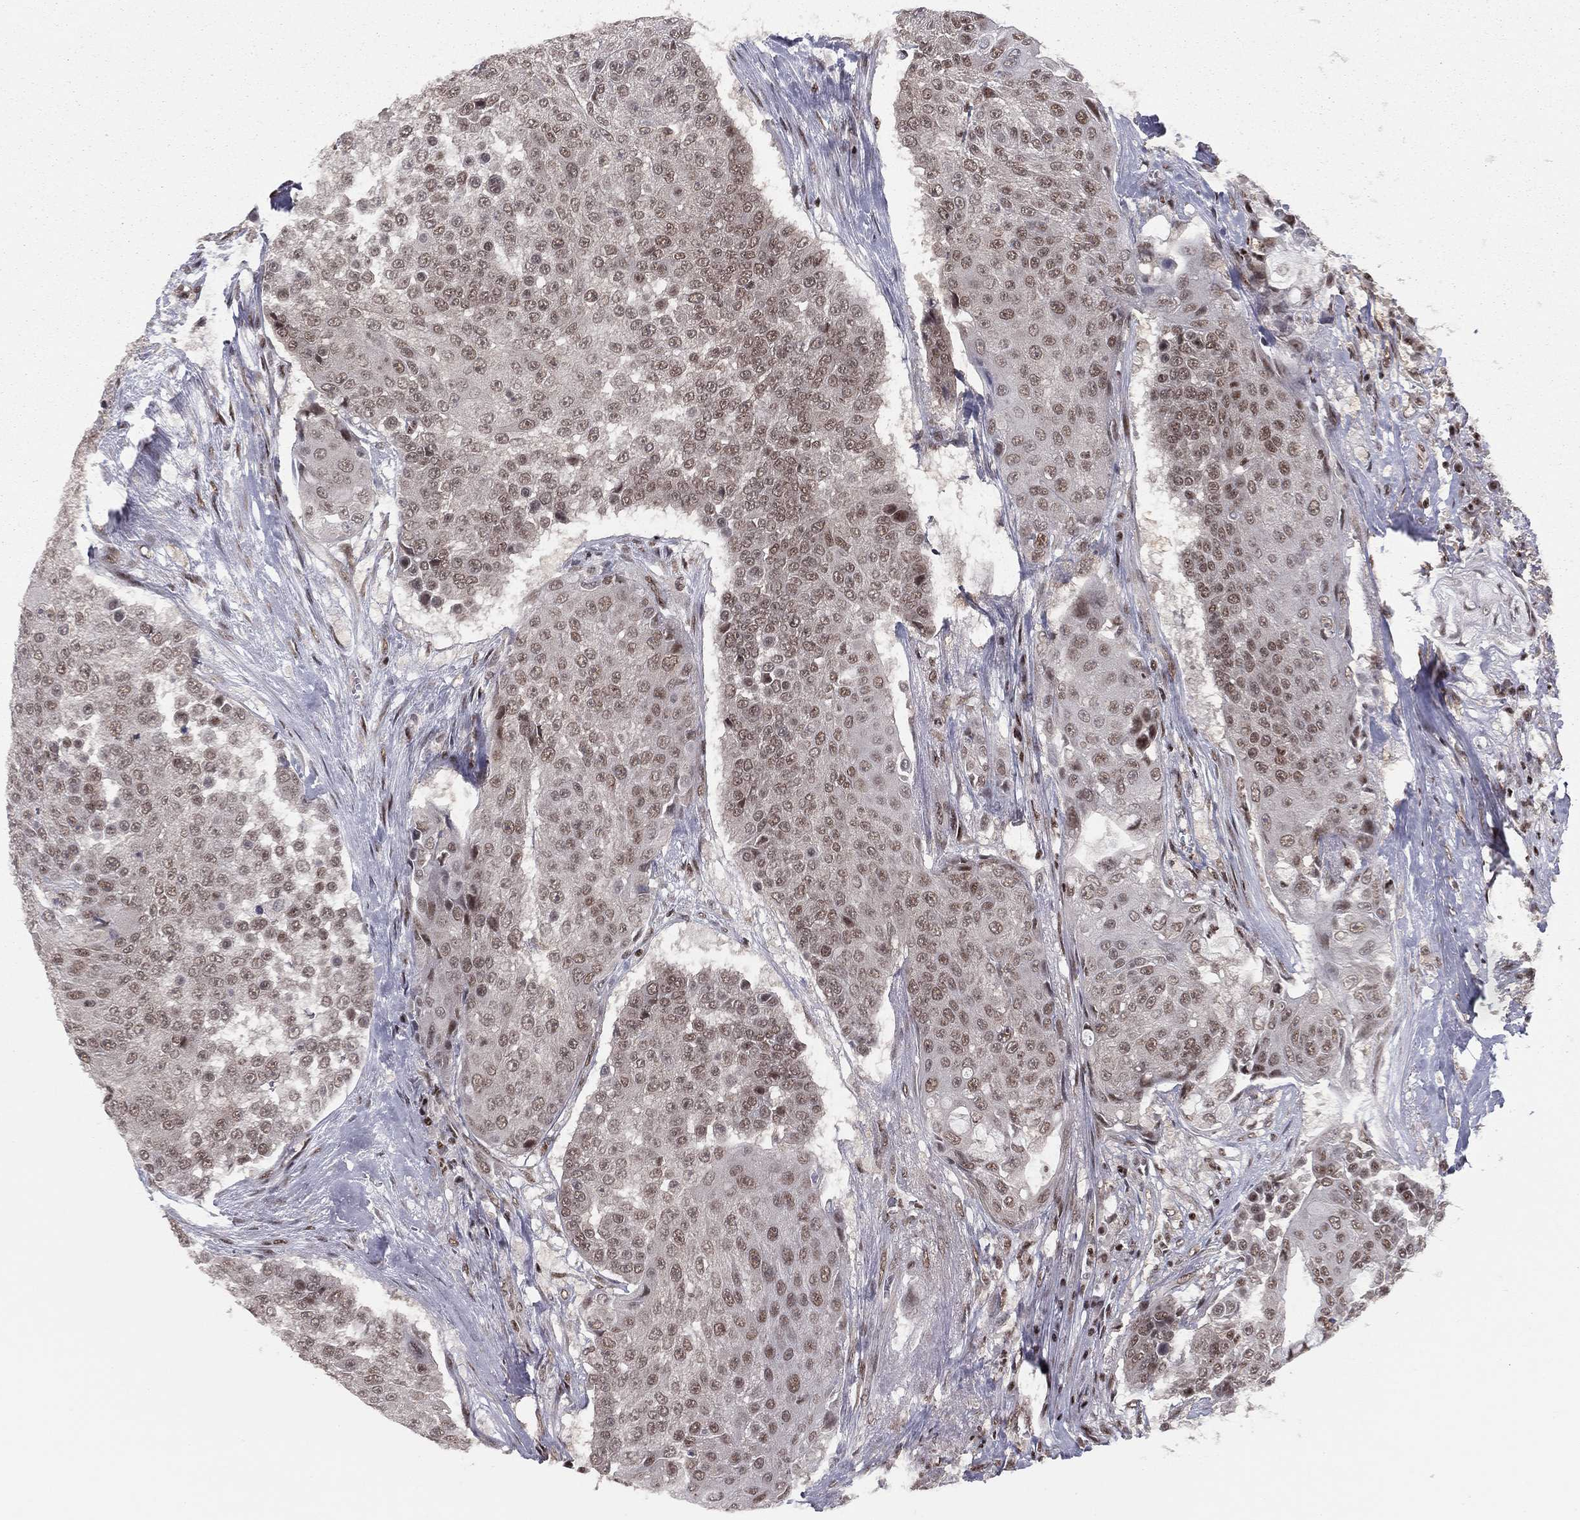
{"staining": {"intensity": "weak", "quantity": "<25%", "location": "nuclear"}, "tissue": "urothelial cancer", "cell_type": "Tumor cells", "image_type": "cancer", "snomed": [{"axis": "morphology", "description": "Urothelial carcinoma, High grade"}, {"axis": "topography", "description": "Urinary bladder"}], "caption": "Tumor cells show no significant protein staining in urothelial cancer.", "gene": "NFYB", "patient": {"sex": "female", "age": 63}}